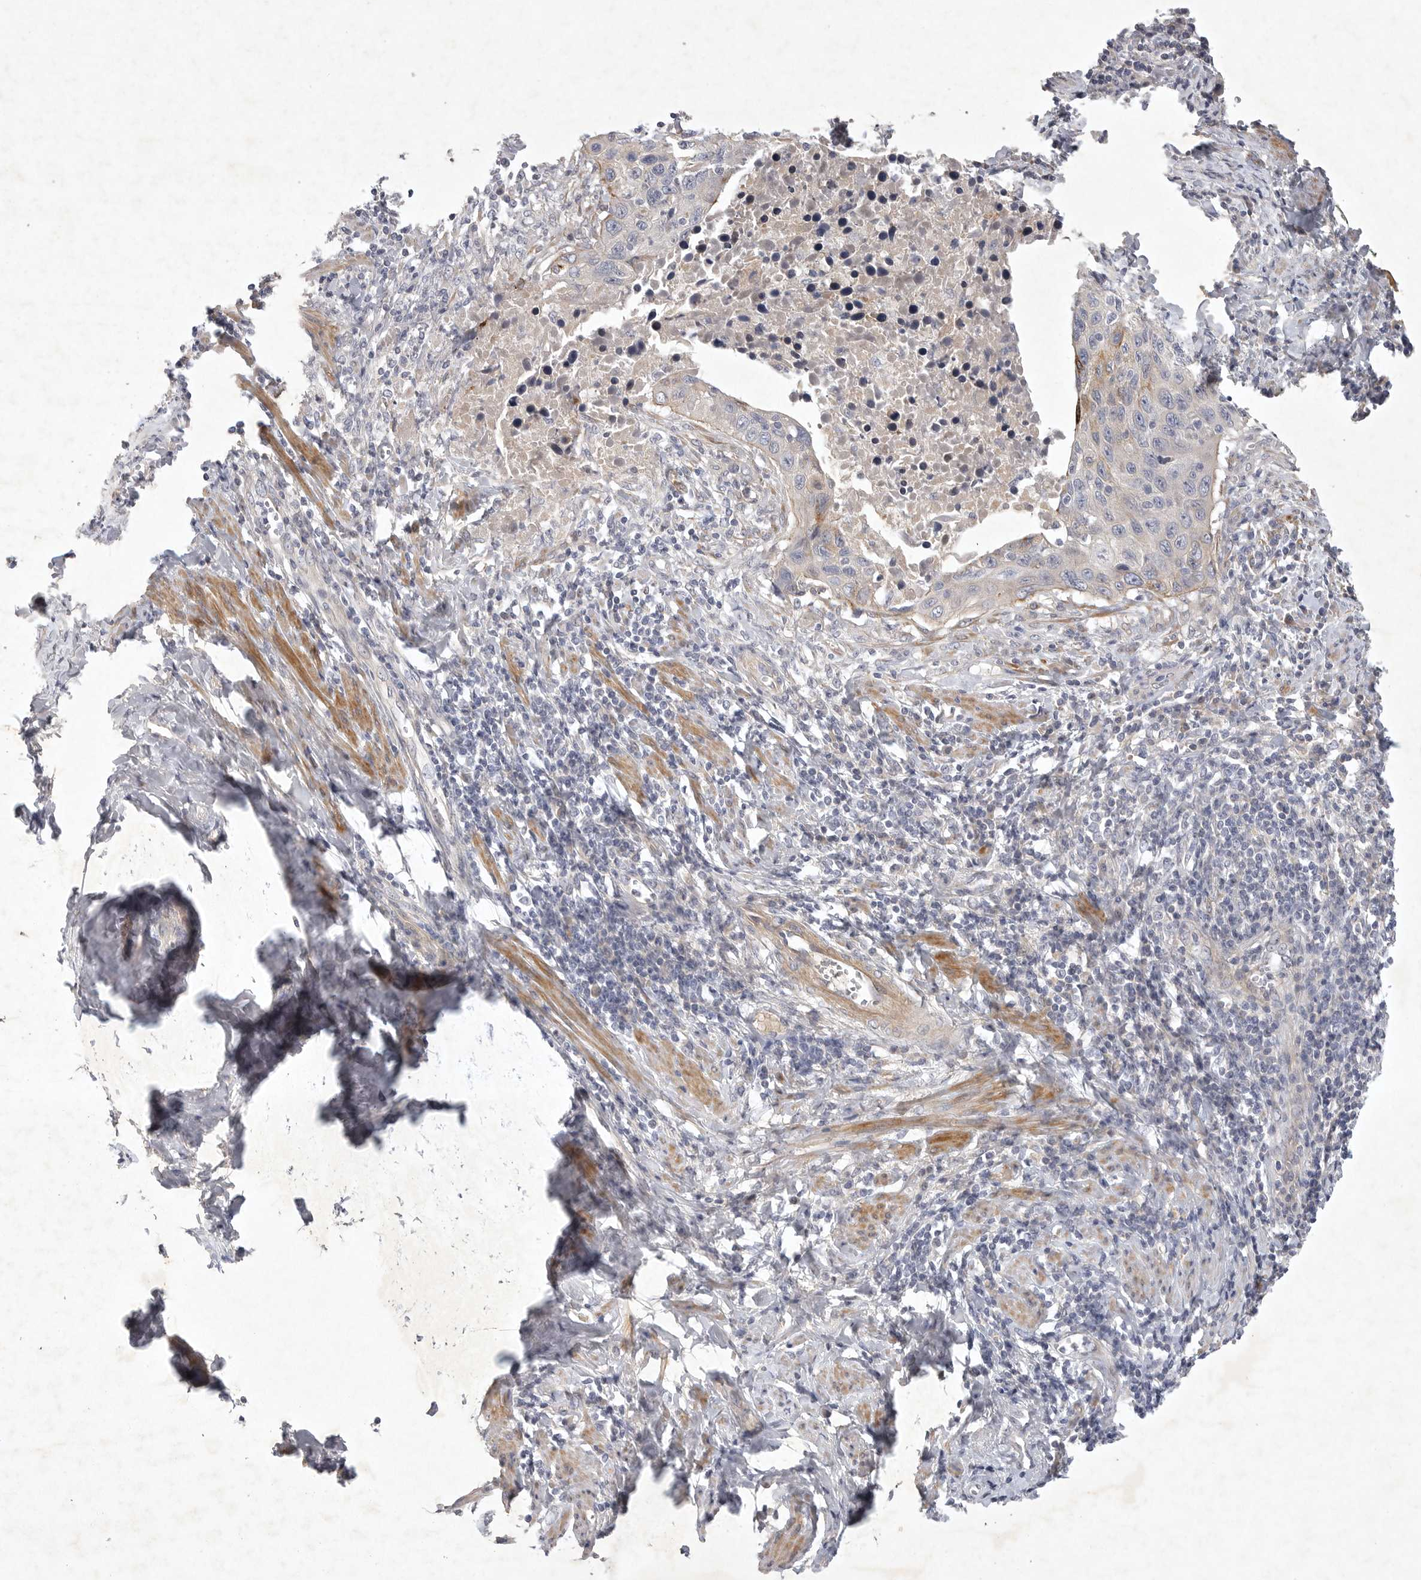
{"staining": {"intensity": "negative", "quantity": "none", "location": "none"}, "tissue": "cervical cancer", "cell_type": "Tumor cells", "image_type": "cancer", "snomed": [{"axis": "morphology", "description": "Squamous cell carcinoma, NOS"}, {"axis": "topography", "description": "Cervix"}], "caption": "Immunohistochemical staining of cervical cancer demonstrates no significant staining in tumor cells. Nuclei are stained in blue.", "gene": "BZW2", "patient": {"sex": "female", "age": 53}}